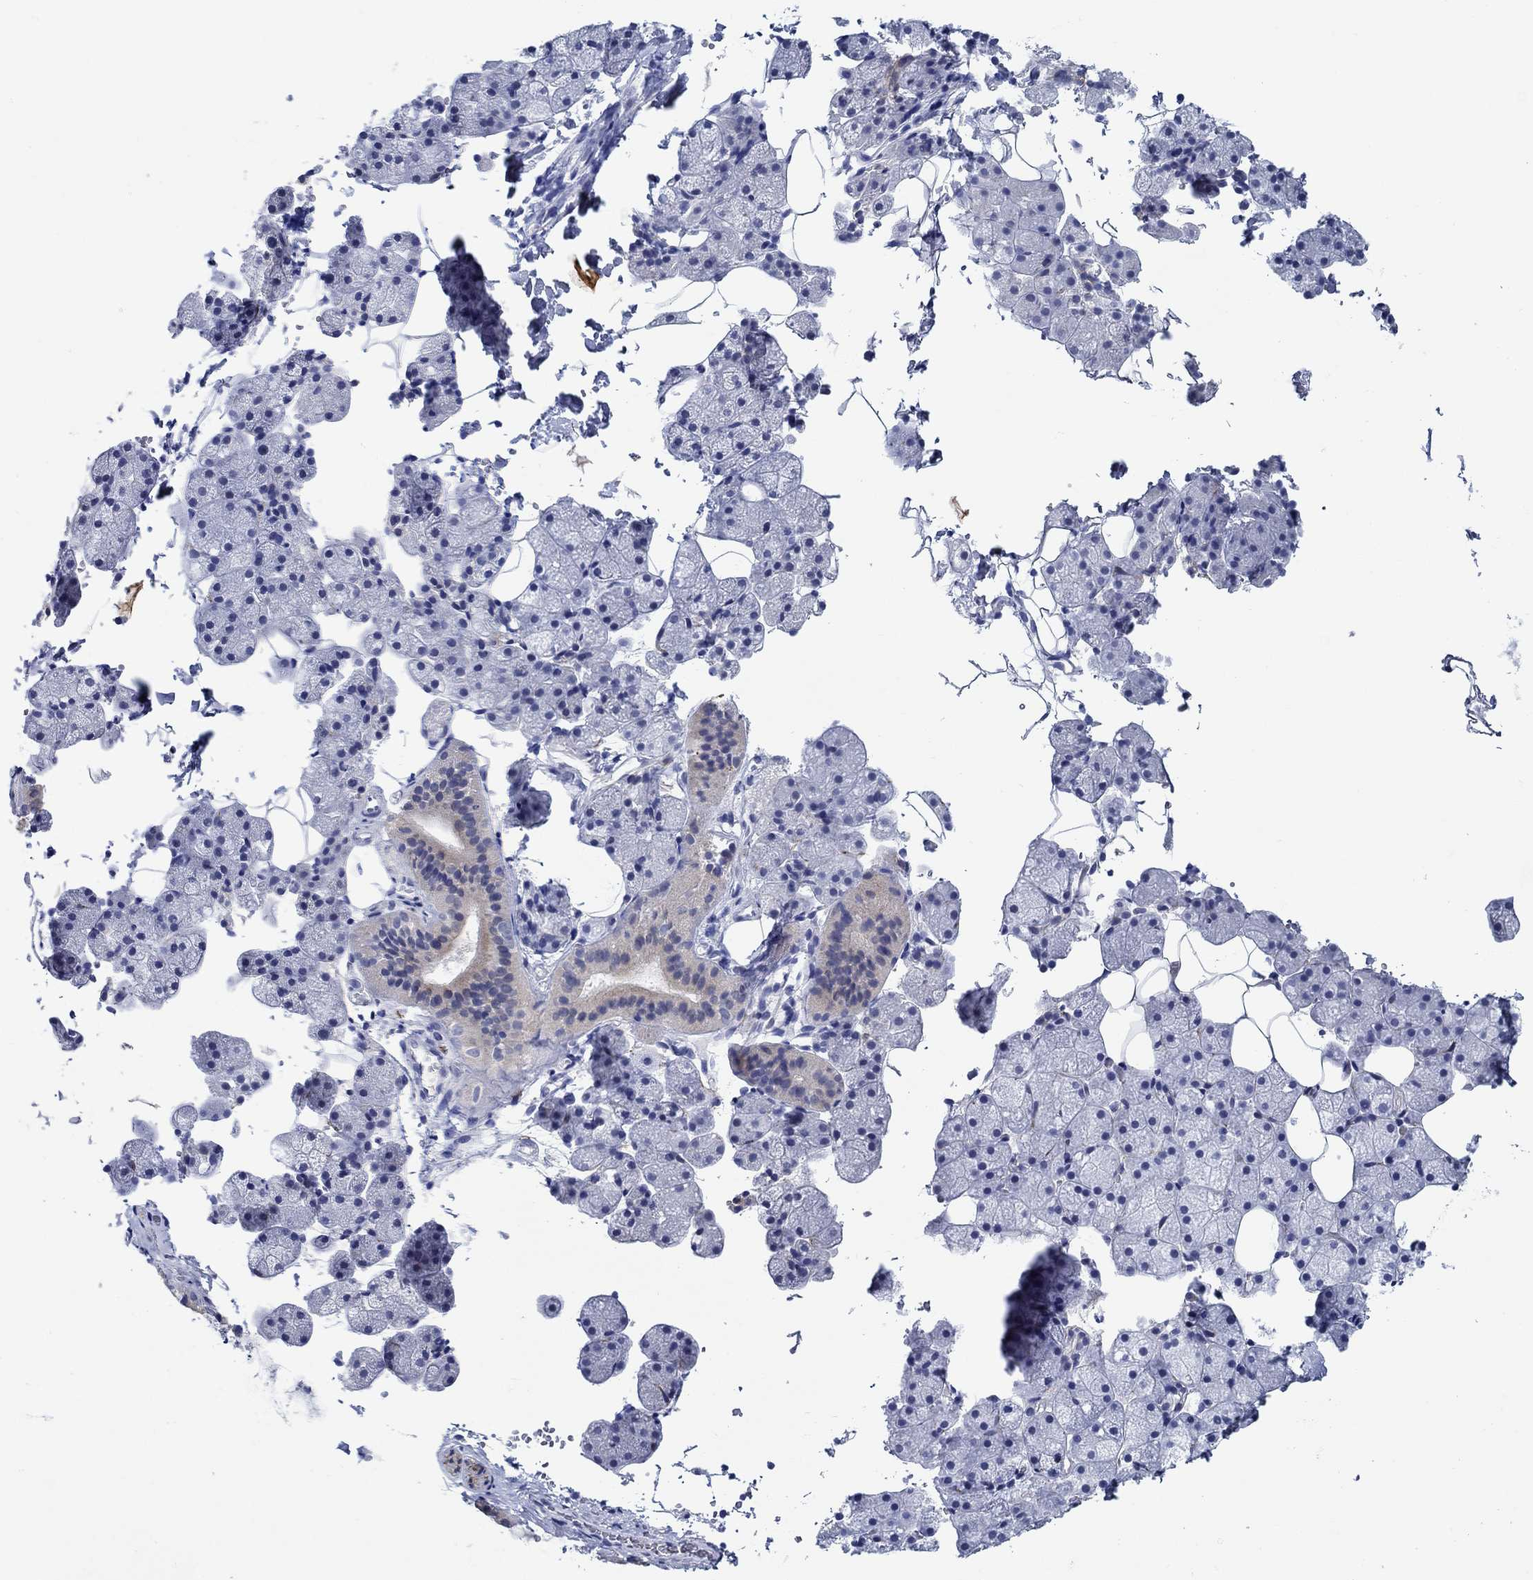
{"staining": {"intensity": "weak", "quantity": "<25%", "location": "cytoplasmic/membranous"}, "tissue": "salivary gland", "cell_type": "Glandular cells", "image_type": "normal", "snomed": [{"axis": "morphology", "description": "Normal tissue, NOS"}, {"axis": "topography", "description": "Salivary gland"}], "caption": "This is an immunohistochemistry (IHC) image of unremarkable human salivary gland. There is no staining in glandular cells.", "gene": "MC2R", "patient": {"sex": "male", "age": 38}}